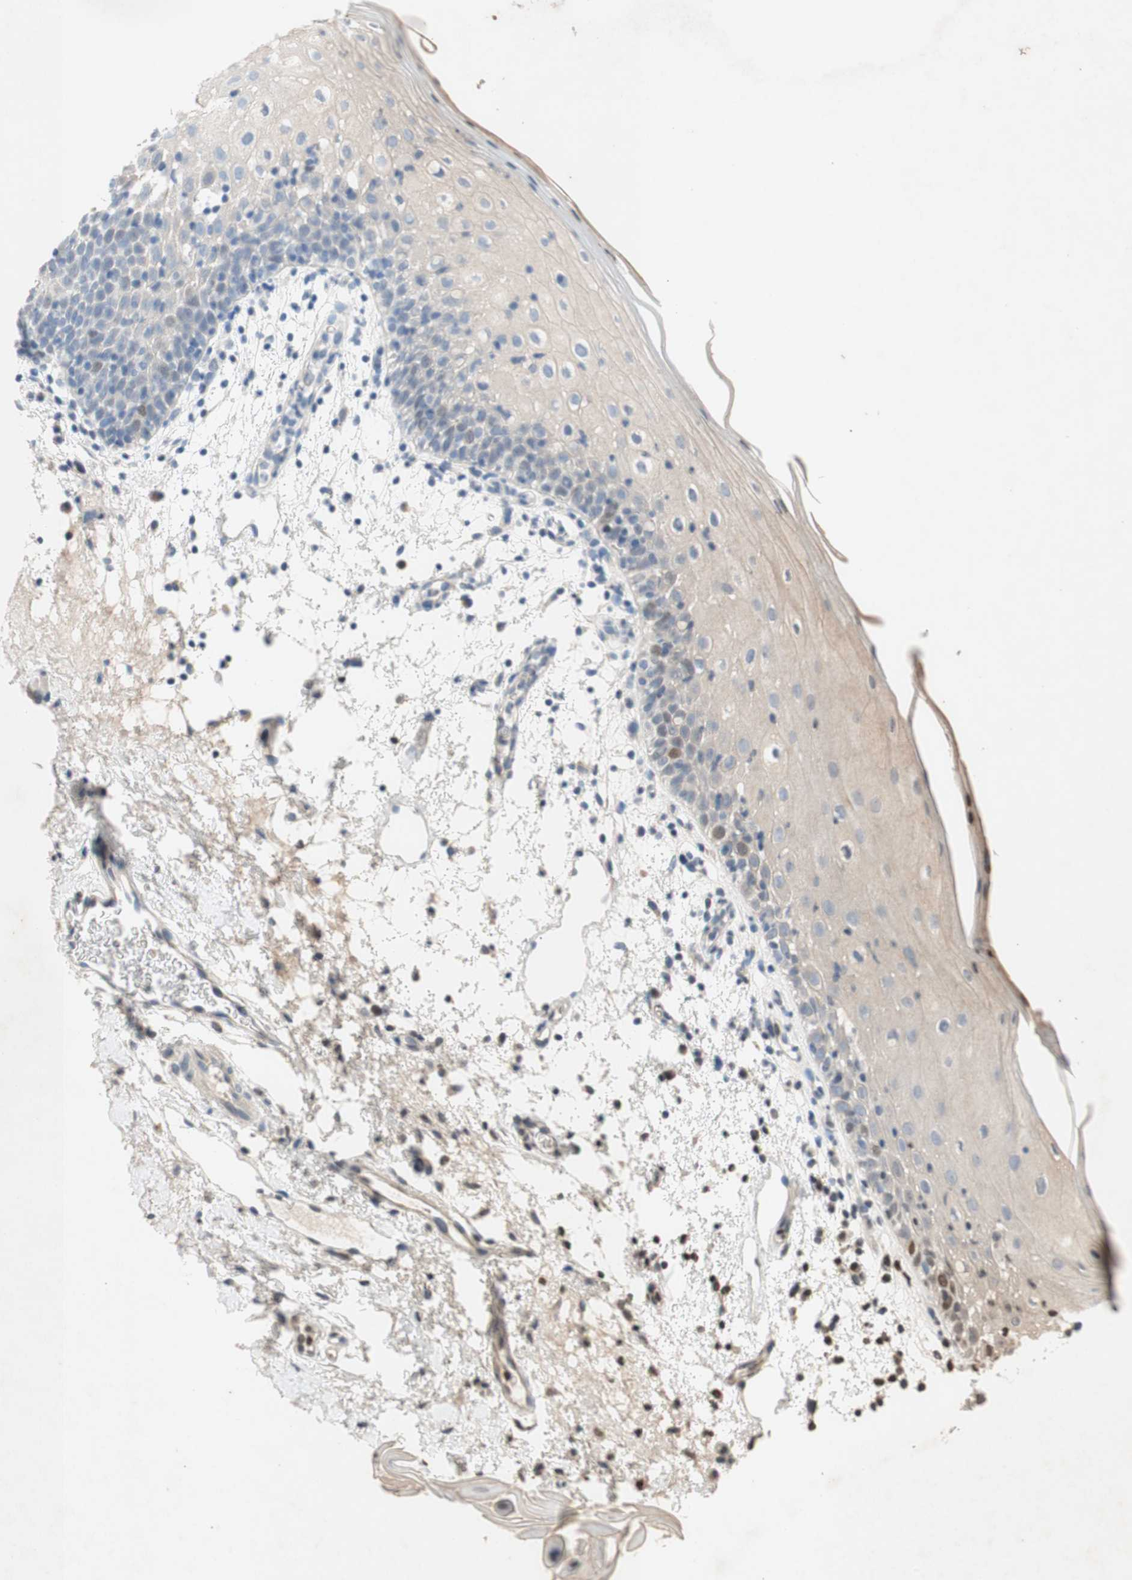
{"staining": {"intensity": "moderate", "quantity": "<25%", "location": "cytoplasmic/membranous,nuclear"}, "tissue": "oral mucosa", "cell_type": "Squamous epithelial cells", "image_type": "normal", "snomed": [{"axis": "morphology", "description": "Normal tissue, NOS"}, {"axis": "morphology", "description": "Squamous cell carcinoma, NOS"}, {"axis": "topography", "description": "Skeletal muscle"}, {"axis": "topography", "description": "Oral tissue"}], "caption": "Protein expression analysis of unremarkable human oral mucosa reveals moderate cytoplasmic/membranous,nuclear positivity in about <25% of squamous epithelial cells.", "gene": "MCM6", "patient": {"sex": "male", "age": 71}}